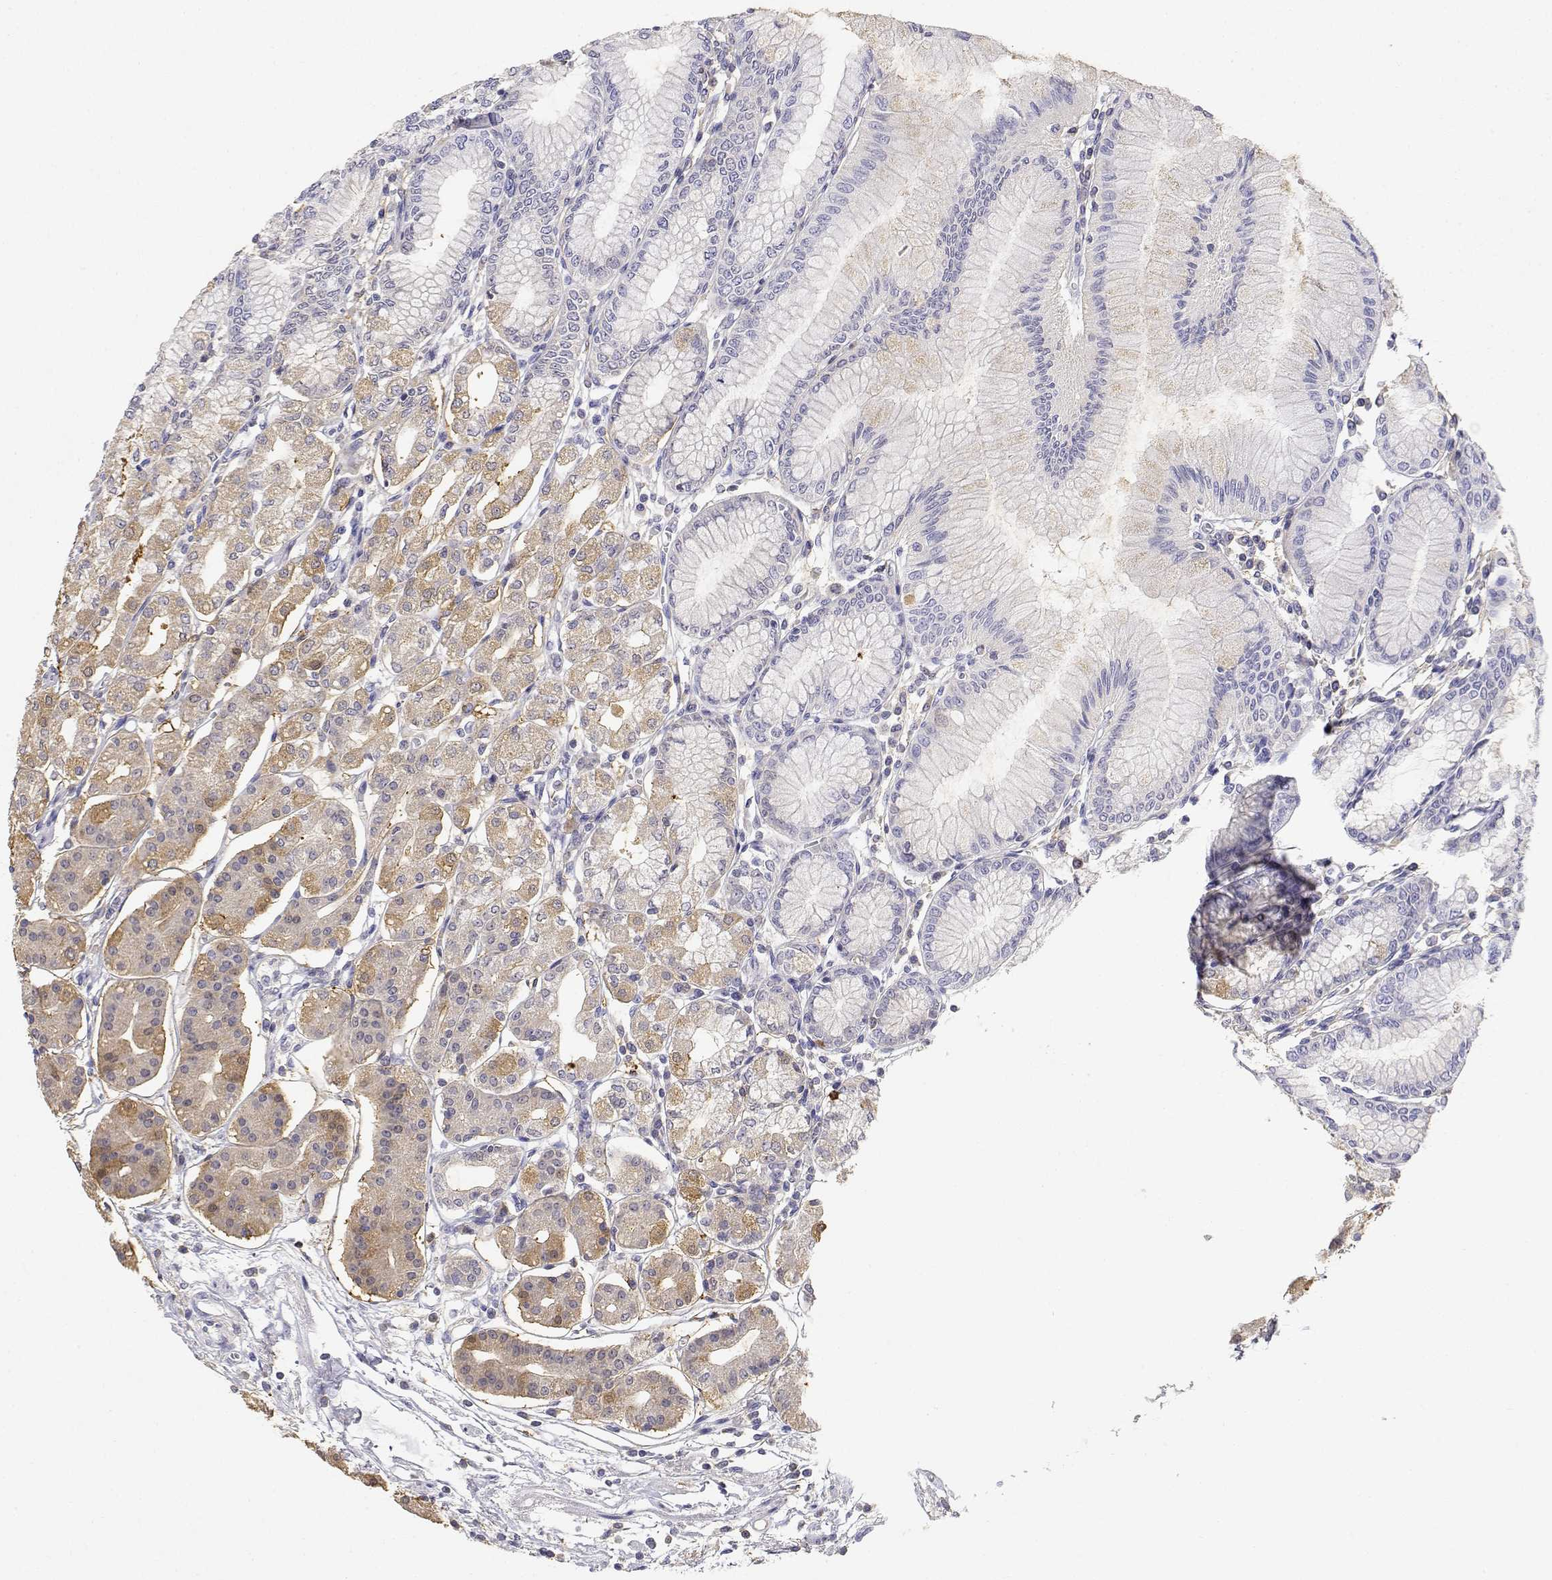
{"staining": {"intensity": "moderate", "quantity": "<25%", "location": "cytoplasmic/membranous,nuclear"}, "tissue": "stomach", "cell_type": "Glandular cells", "image_type": "normal", "snomed": [{"axis": "morphology", "description": "Normal tissue, NOS"}, {"axis": "topography", "description": "Skeletal muscle"}, {"axis": "topography", "description": "Stomach"}], "caption": "Protein expression analysis of normal human stomach reveals moderate cytoplasmic/membranous,nuclear expression in approximately <25% of glandular cells.", "gene": "ADA", "patient": {"sex": "female", "age": 57}}